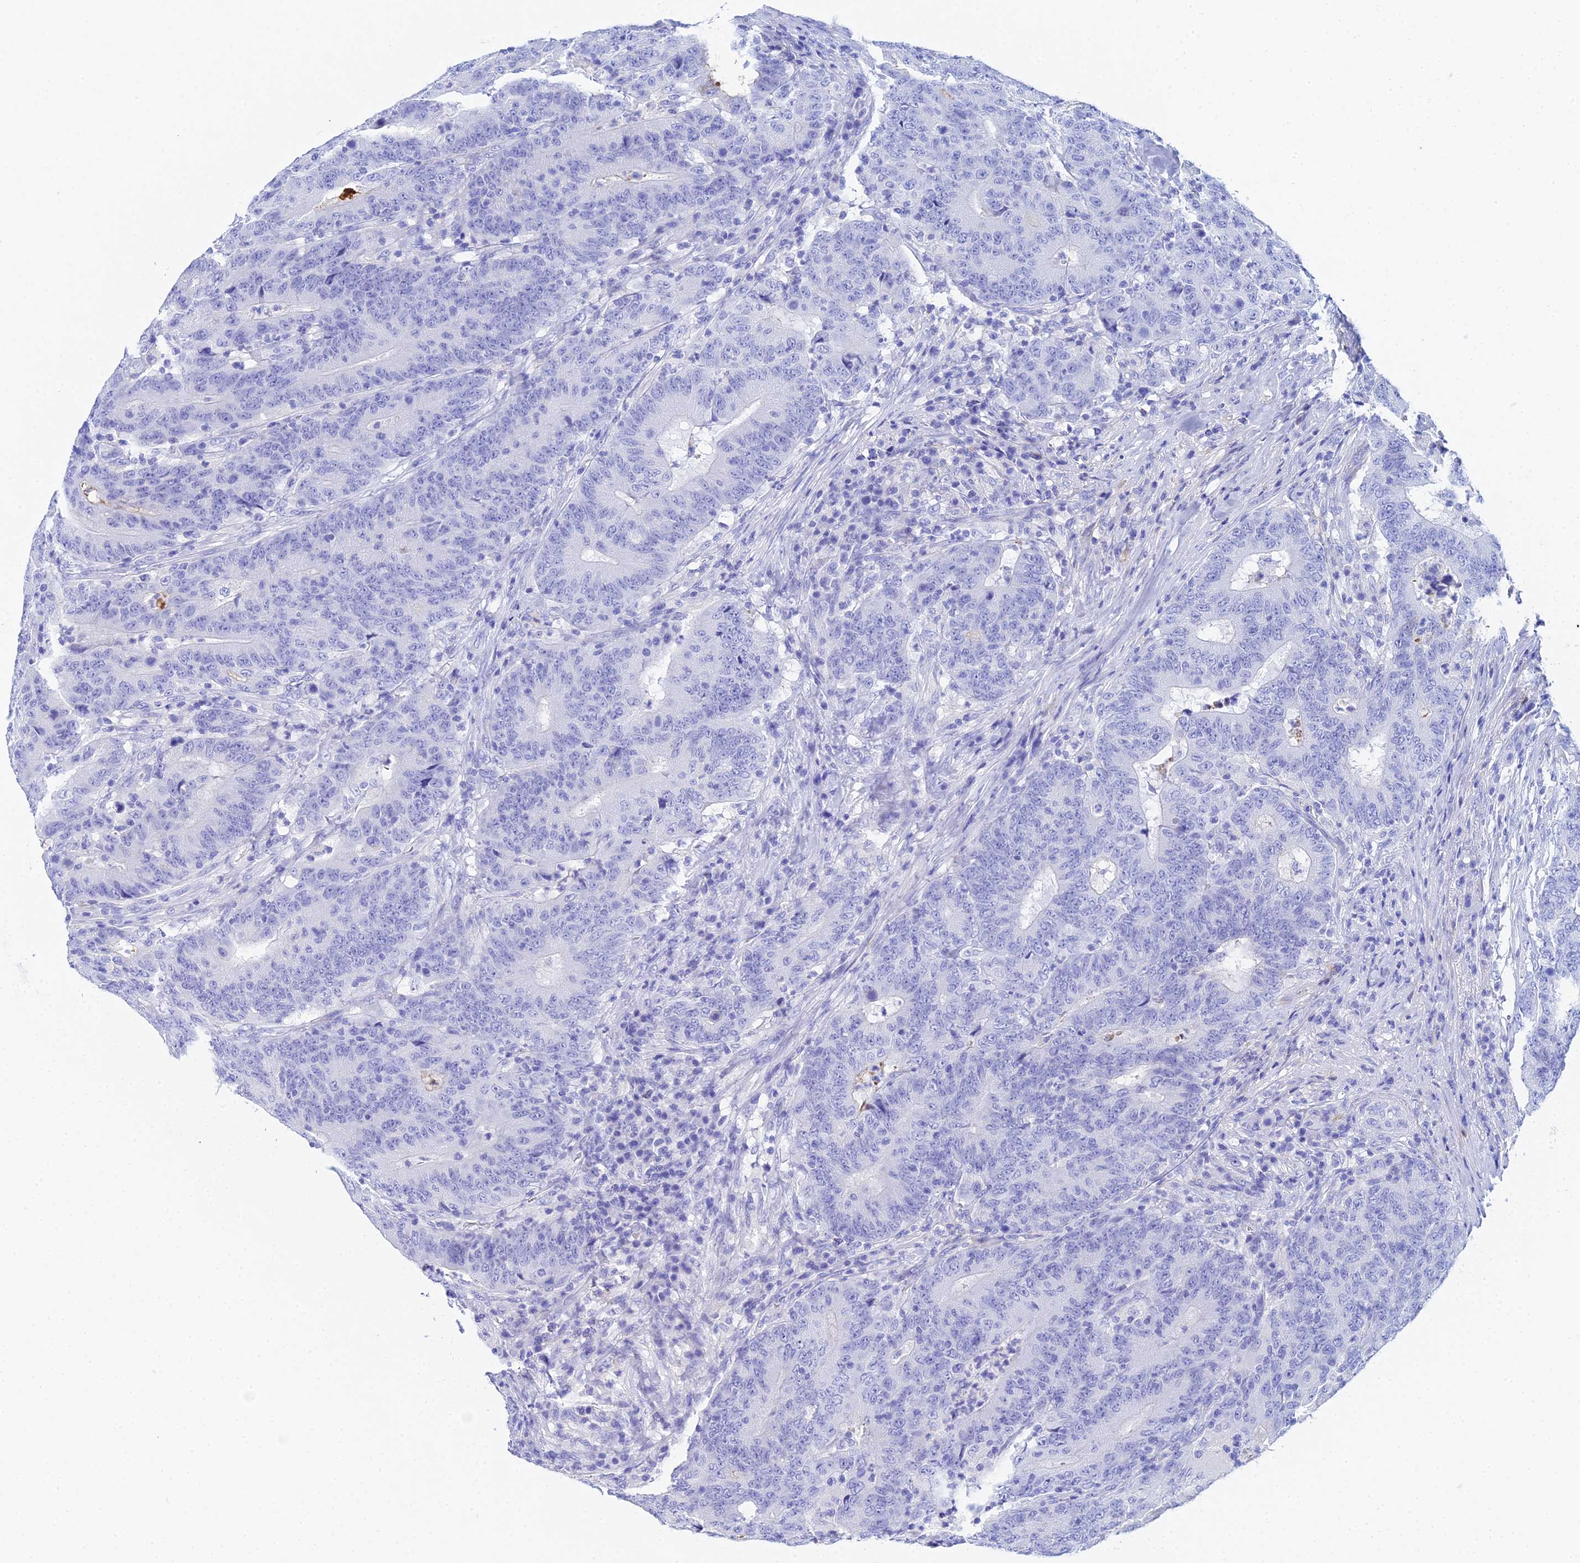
{"staining": {"intensity": "negative", "quantity": "none", "location": "none"}, "tissue": "colorectal cancer", "cell_type": "Tumor cells", "image_type": "cancer", "snomed": [{"axis": "morphology", "description": "Normal tissue, NOS"}, {"axis": "morphology", "description": "Adenocarcinoma, NOS"}, {"axis": "topography", "description": "Colon"}], "caption": "Immunohistochemical staining of human adenocarcinoma (colorectal) exhibits no significant staining in tumor cells. (DAB (3,3'-diaminobenzidine) immunohistochemistry (IHC), high magnification).", "gene": "CELA3A", "patient": {"sex": "female", "age": 75}}